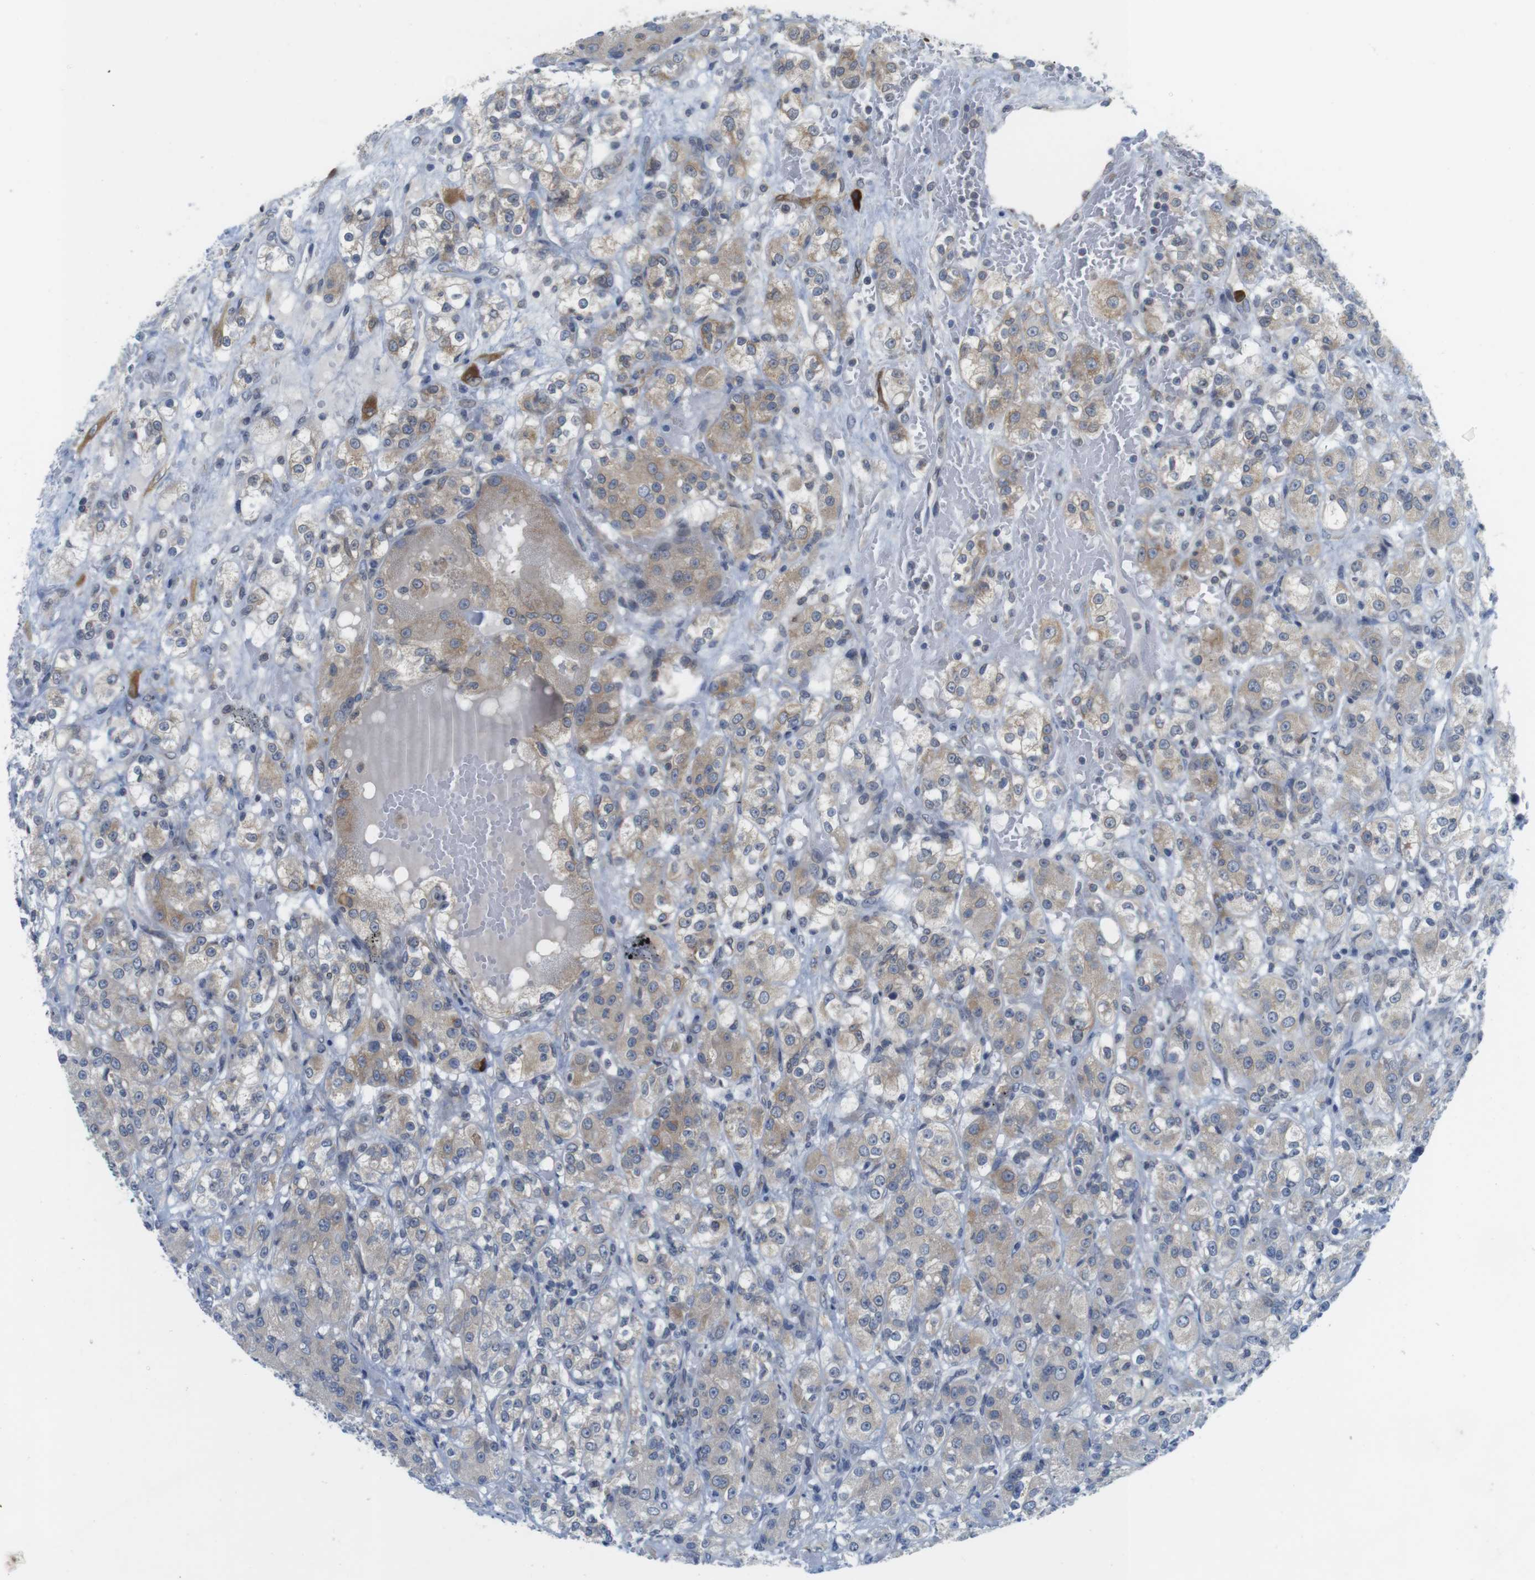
{"staining": {"intensity": "moderate", "quantity": "25%-75%", "location": "cytoplasmic/membranous"}, "tissue": "renal cancer", "cell_type": "Tumor cells", "image_type": "cancer", "snomed": [{"axis": "morphology", "description": "Normal tissue, NOS"}, {"axis": "morphology", "description": "Adenocarcinoma, NOS"}, {"axis": "topography", "description": "Kidney"}], "caption": "Immunohistochemistry (IHC) (DAB (3,3'-diaminobenzidine)) staining of adenocarcinoma (renal) reveals moderate cytoplasmic/membranous protein positivity in about 25%-75% of tumor cells. The protein is stained brown, and the nuclei are stained in blue (DAB IHC with brightfield microscopy, high magnification).", "gene": "ERGIC3", "patient": {"sex": "male", "age": 61}}